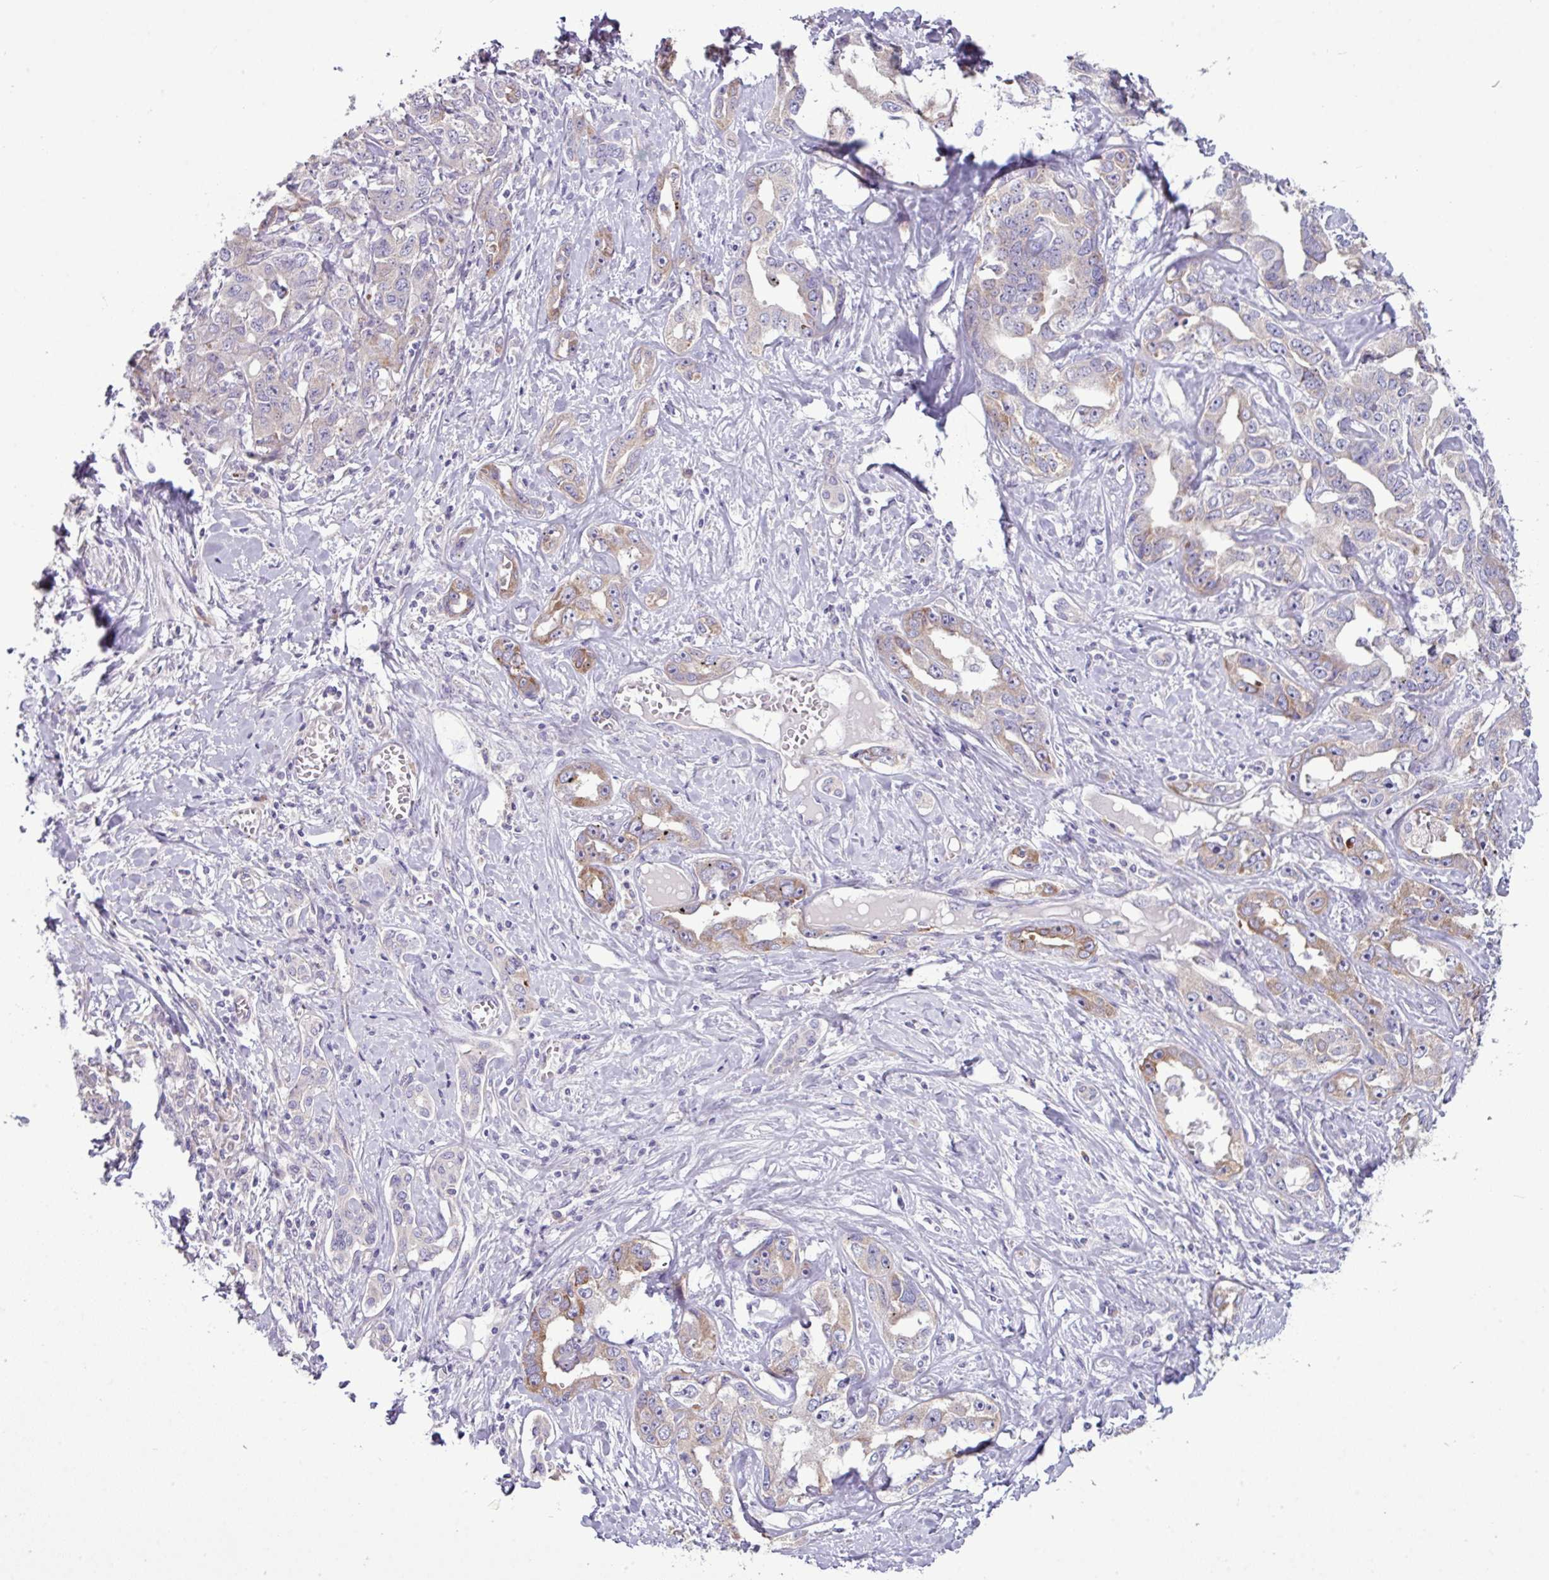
{"staining": {"intensity": "moderate", "quantity": "<25%", "location": "cytoplasmic/membranous"}, "tissue": "liver cancer", "cell_type": "Tumor cells", "image_type": "cancer", "snomed": [{"axis": "morphology", "description": "Cholangiocarcinoma"}, {"axis": "topography", "description": "Liver"}], "caption": "This histopathology image reveals immunohistochemistry (IHC) staining of human liver cancer, with low moderate cytoplasmic/membranous staining in about <25% of tumor cells.", "gene": "AGAP5", "patient": {"sex": "male", "age": 59}}